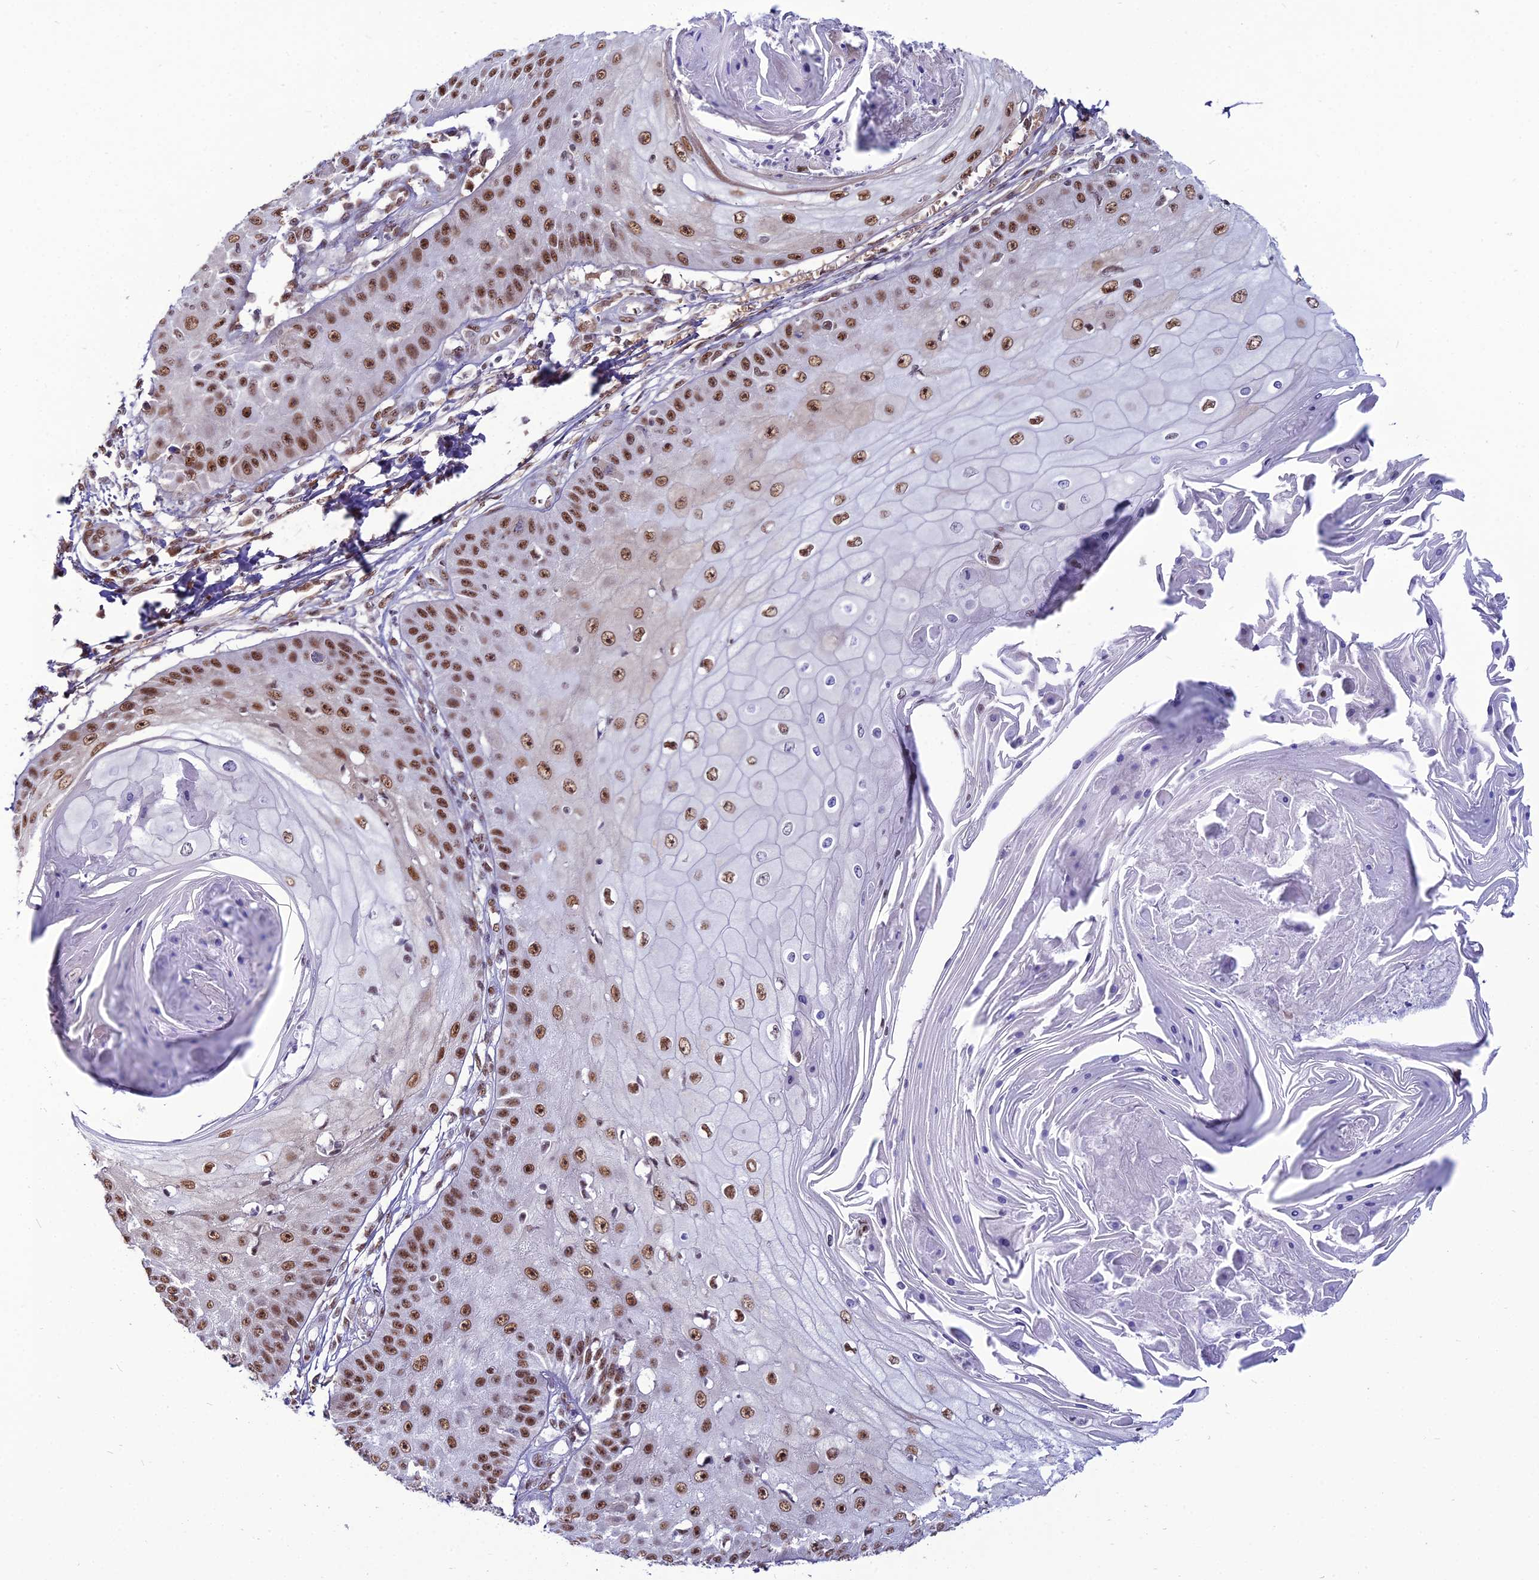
{"staining": {"intensity": "moderate", "quantity": ">75%", "location": "nuclear"}, "tissue": "skin cancer", "cell_type": "Tumor cells", "image_type": "cancer", "snomed": [{"axis": "morphology", "description": "Squamous cell carcinoma, NOS"}, {"axis": "topography", "description": "Skin"}], "caption": "IHC (DAB (3,3'-diaminobenzidine)) staining of human squamous cell carcinoma (skin) displays moderate nuclear protein expression in about >75% of tumor cells.", "gene": "RBM12", "patient": {"sex": "male", "age": 70}}